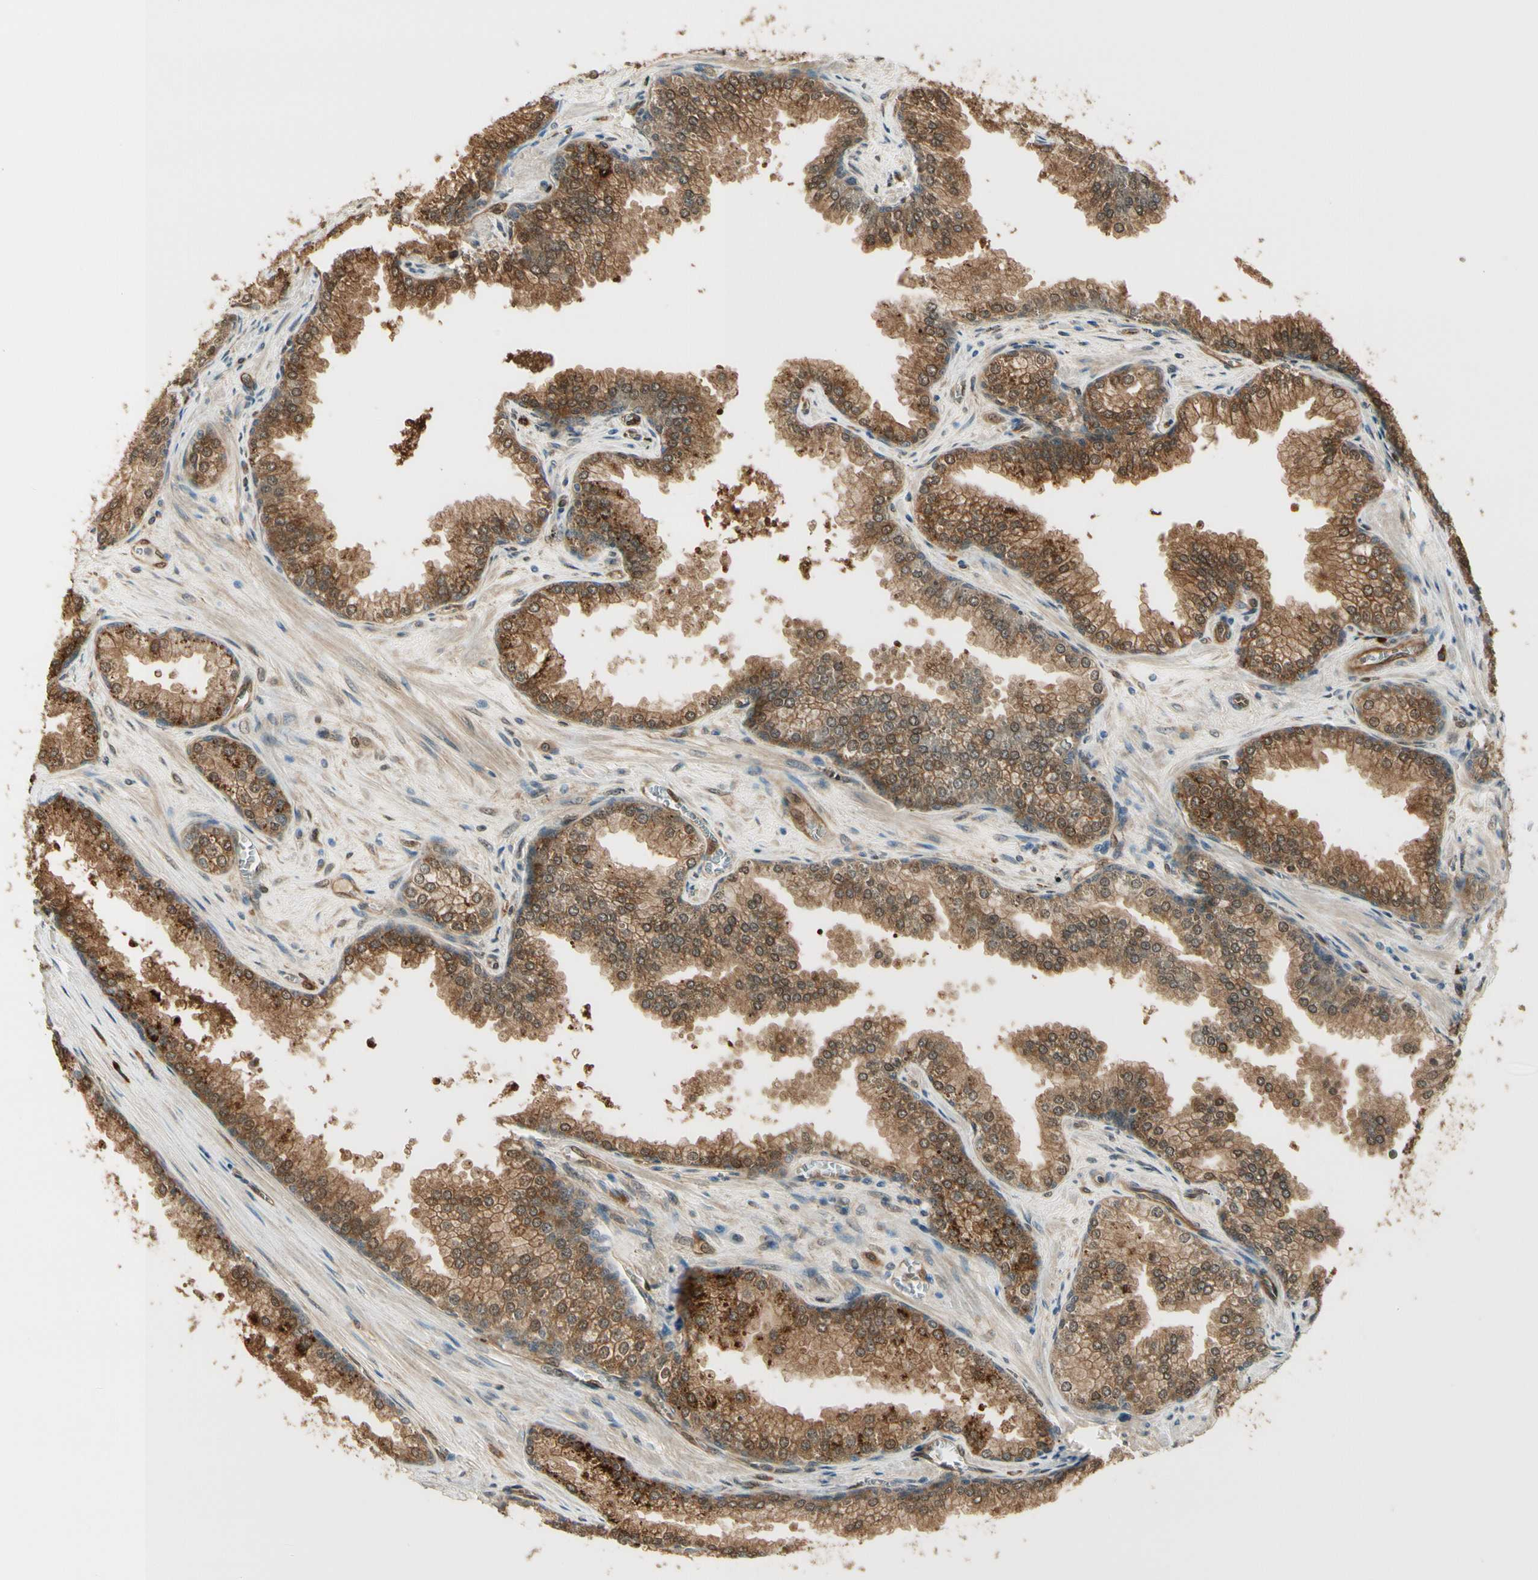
{"staining": {"intensity": "strong", "quantity": ">75%", "location": "cytoplasmic/membranous"}, "tissue": "prostate cancer", "cell_type": "Tumor cells", "image_type": "cancer", "snomed": [{"axis": "morphology", "description": "Adenocarcinoma, Low grade"}, {"axis": "topography", "description": "Prostate"}], "caption": "Immunohistochemical staining of prostate adenocarcinoma (low-grade) demonstrates high levels of strong cytoplasmic/membranous protein positivity in approximately >75% of tumor cells.", "gene": "SERPINB6", "patient": {"sex": "male", "age": 60}}